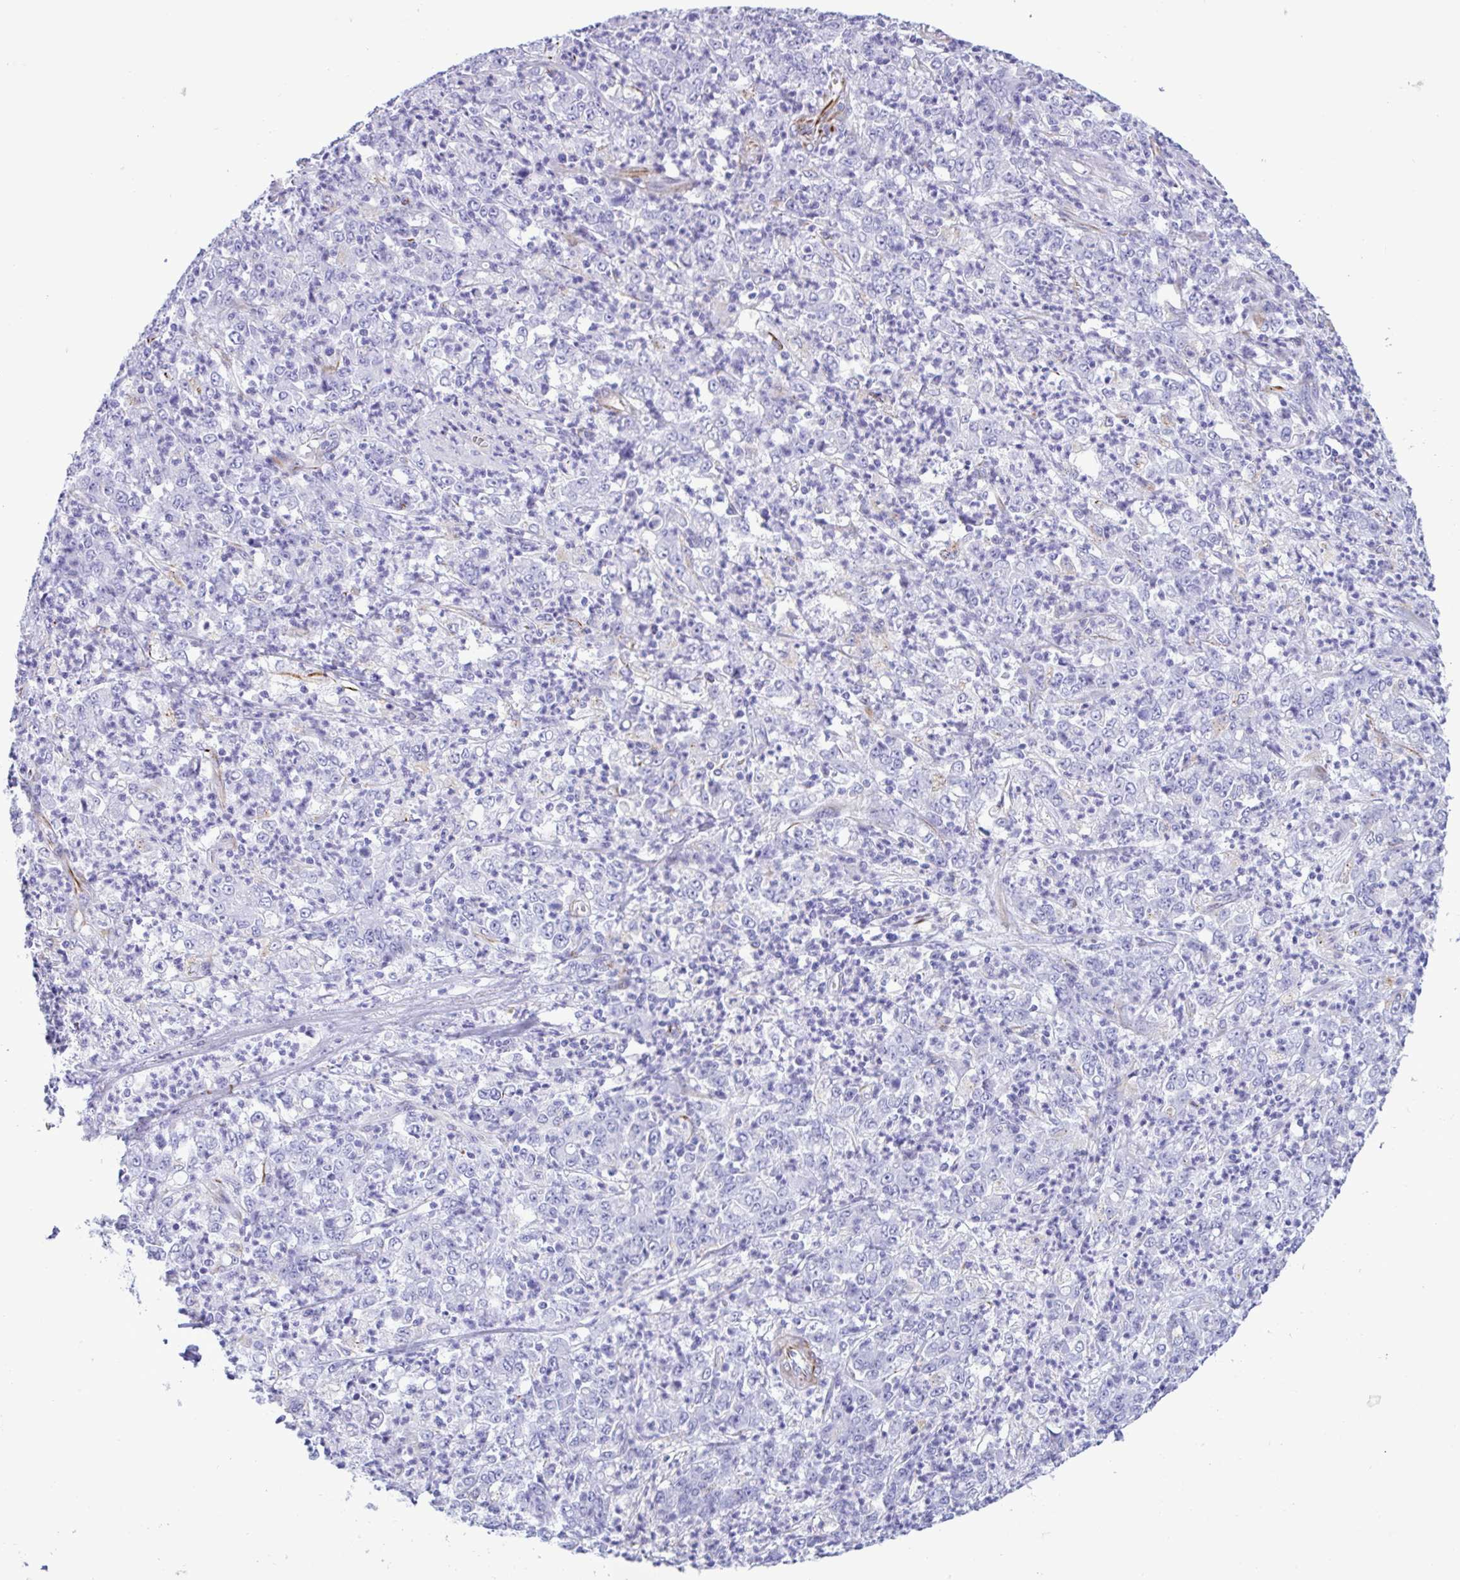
{"staining": {"intensity": "negative", "quantity": "none", "location": "none"}, "tissue": "stomach cancer", "cell_type": "Tumor cells", "image_type": "cancer", "snomed": [{"axis": "morphology", "description": "Adenocarcinoma, NOS"}, {"axis": "topography", "description": "Stomach, lower"}], "caption": "DAB (3,3'-diaminobenzidine) immunohistochemical staining of human stomach cancer (adenocarcinoma) exhibits no significant positivity in tumor cells.", "gene": "SMAD5", "patient": {"sex": "female", "age": 71}}